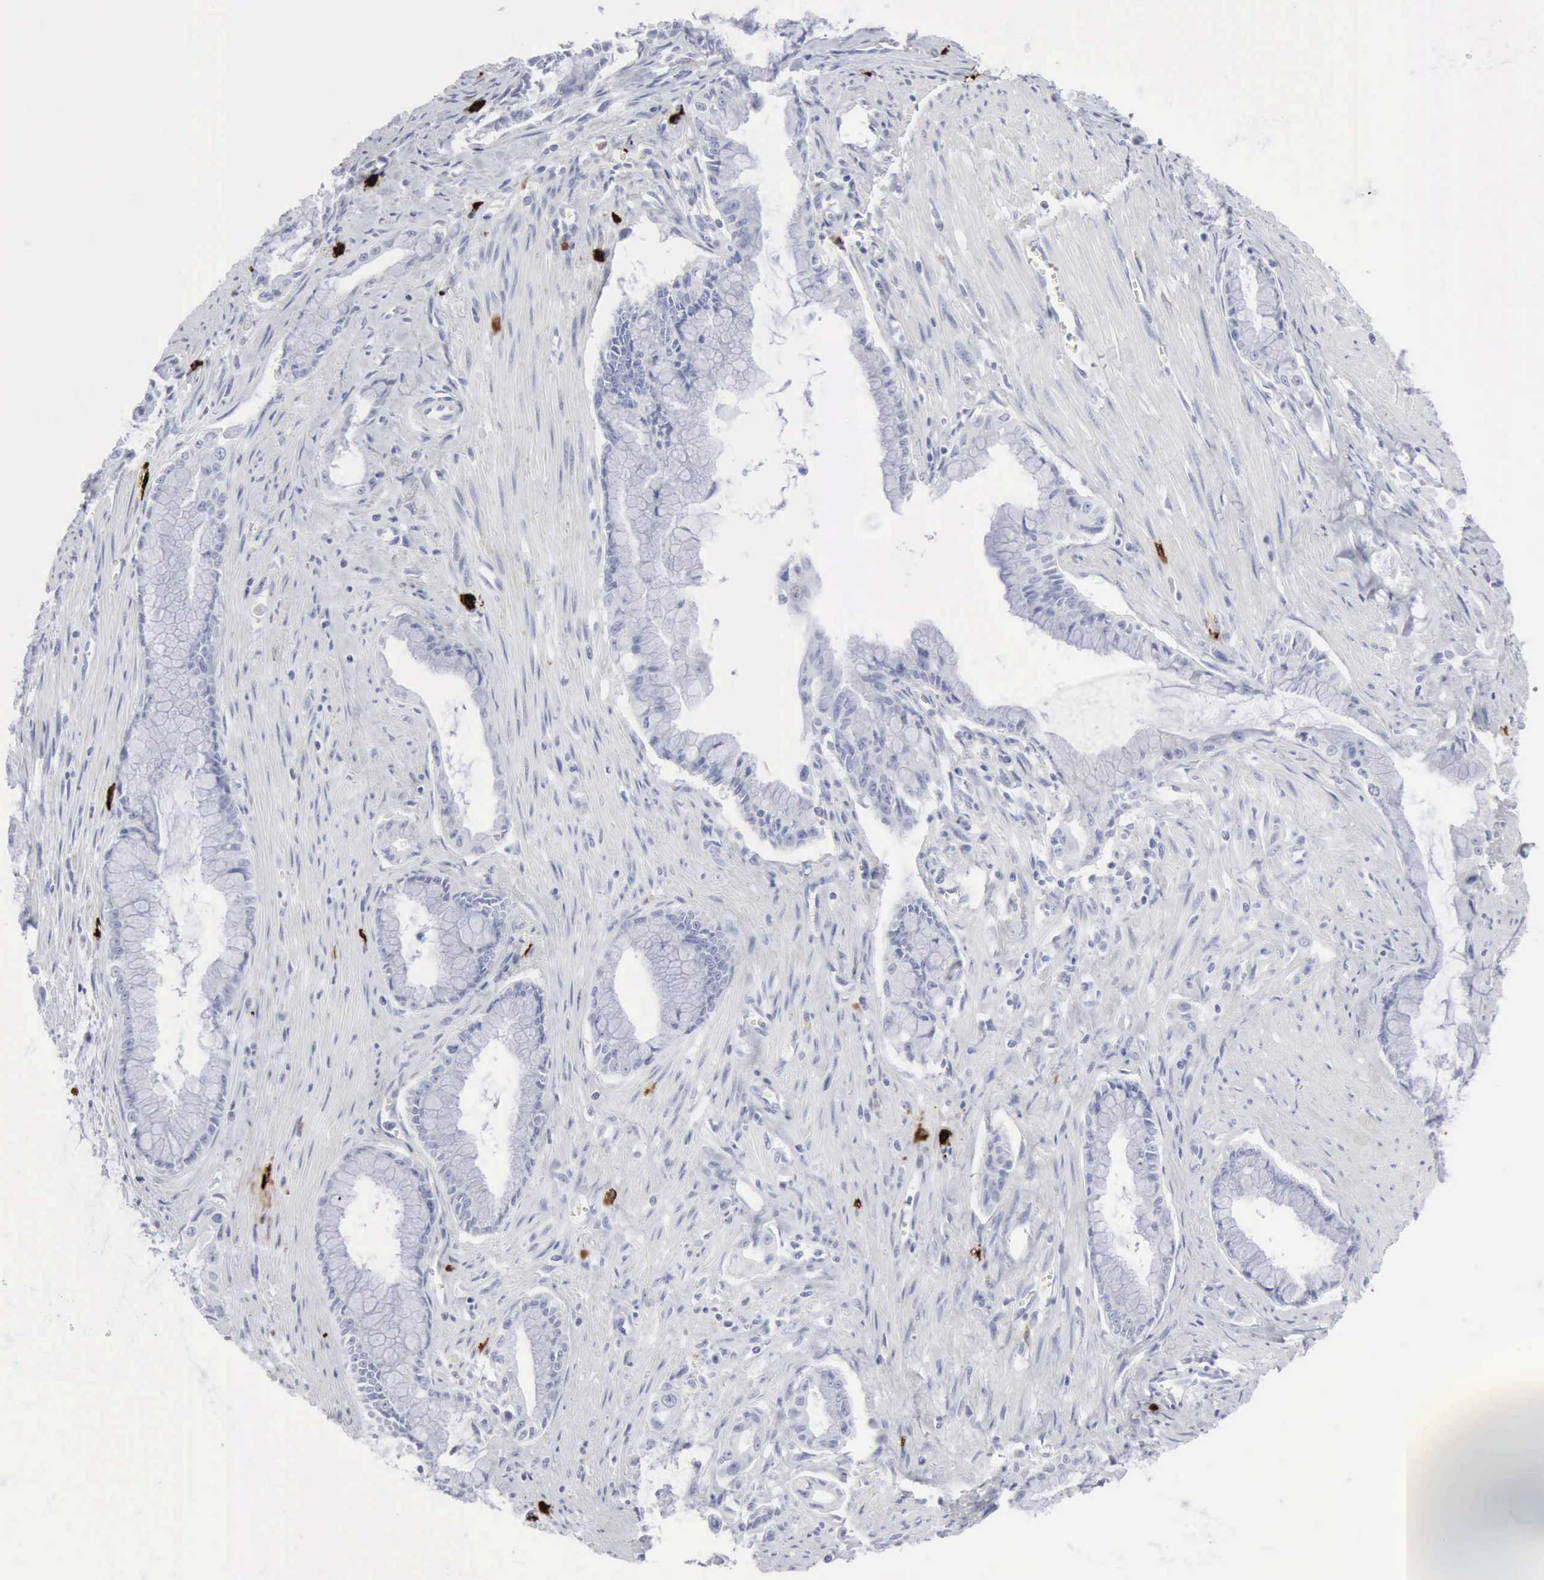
{"staining": {"intensity": "negative", "quantity": "none", "location": "none"}, "tissue": "pancreatic cancer", "cell_type": "Tumor cells", "image_type": "cancer", "snomed": [{"axis": "morphology", "description": "Adenocarcinoma, NOS"}, {"axis": "topography", "description": "Pancreas"}], "caption": "The histopathology image reveals no significant positivity in tumor cells of pancreatic cancer.", "gene": "CMA1", "patient": {"sex": "male", "age": 59}}